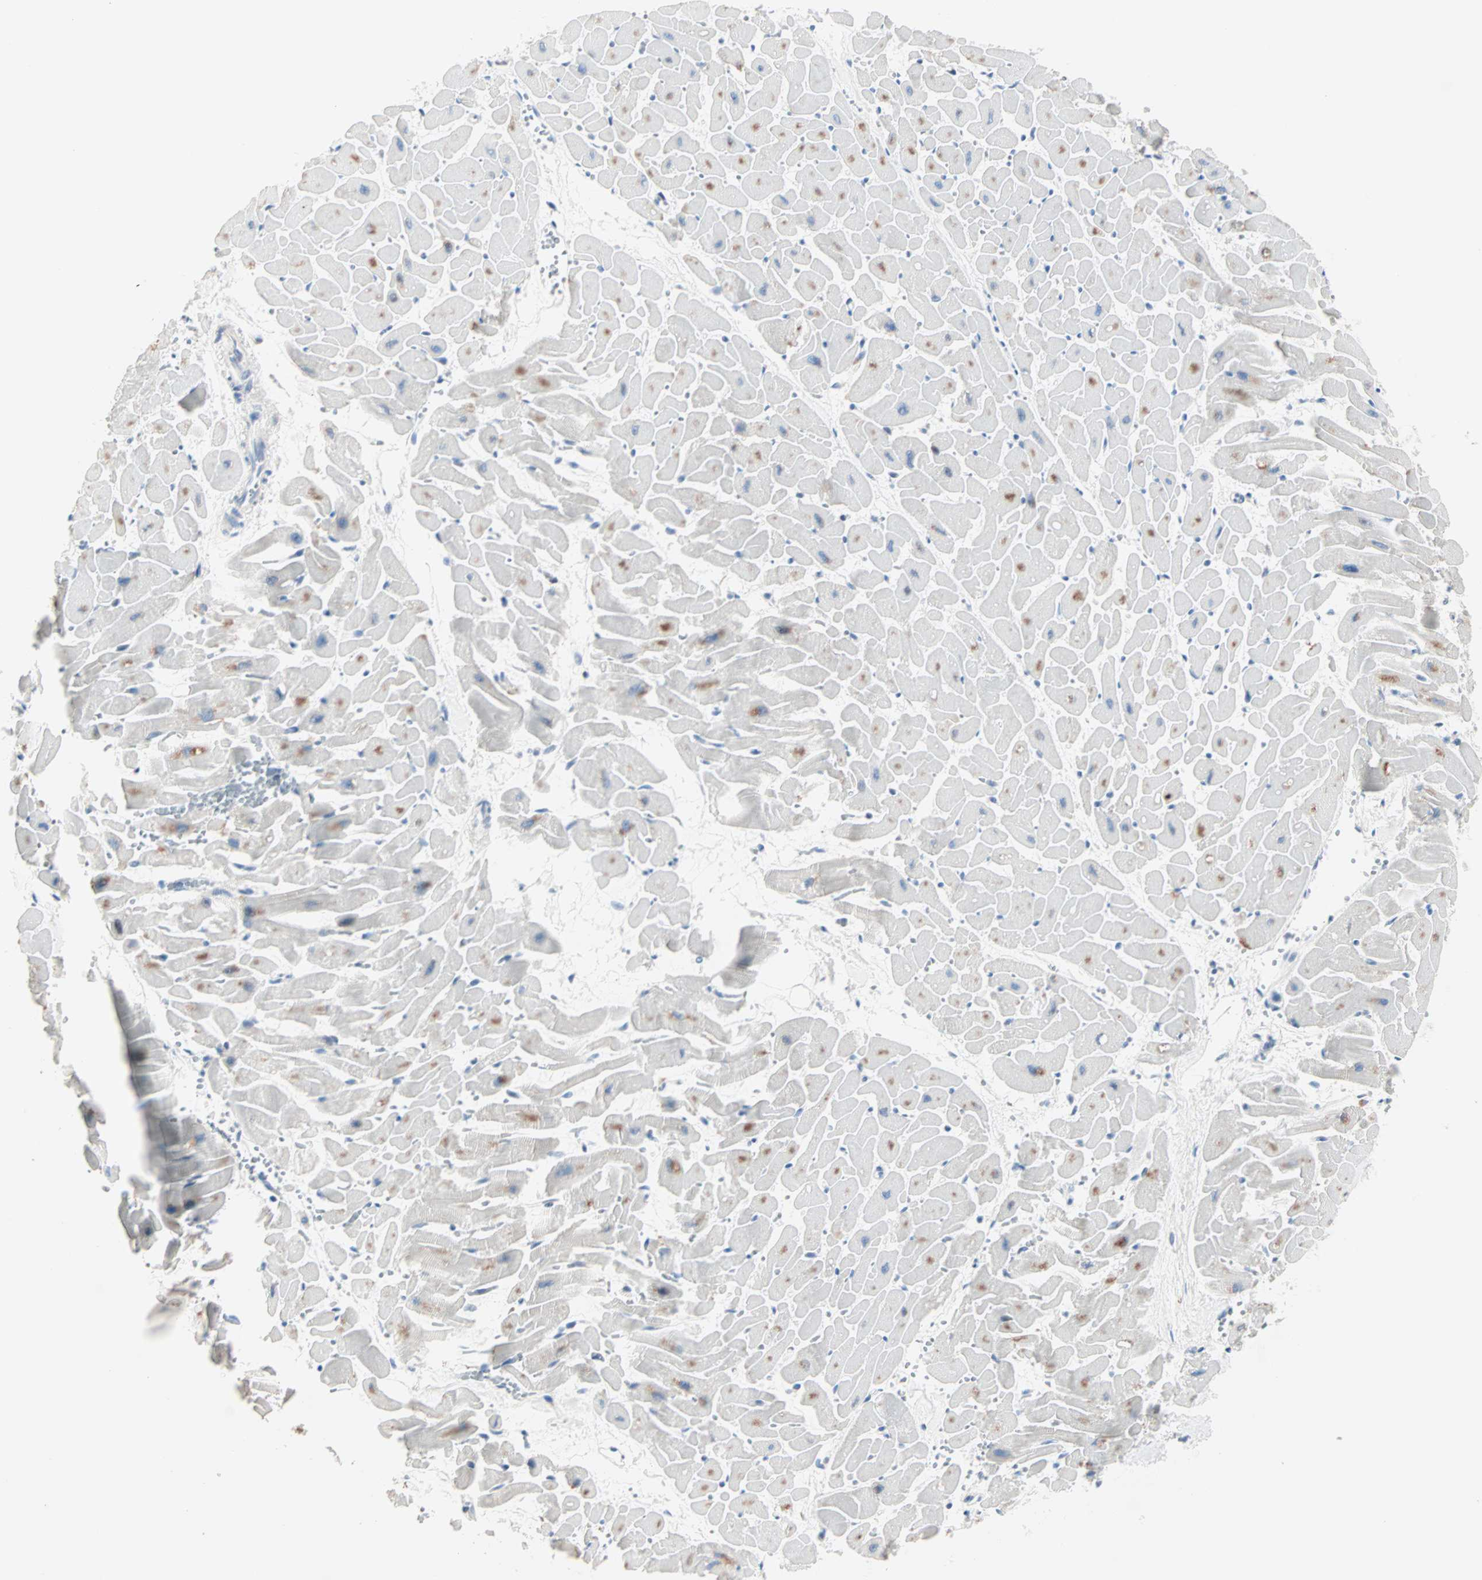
{"staining": {"intensity": "negative", "quantity": "none", "location": "none"}, "tissue": "heart muscle", "cell_type": "Cardiomyocytes", "image_type": "normal", "snomed": [{"axis": "morphology", "description": "Normal tissue, NOS"}, {"axis": "topography", "description": "Heart"}], "caption": "Immunohistochemical staining of normal heart muscle reveals no significant staining in cardiomyocytes. The staining was performed using DAB to visualize the protein expression in brown, while the nuclei were stained in blue with hematoxylin (Magnification: 20x).", "gene": "NEFH", "patient": {"sex": "female", "age": 19}}